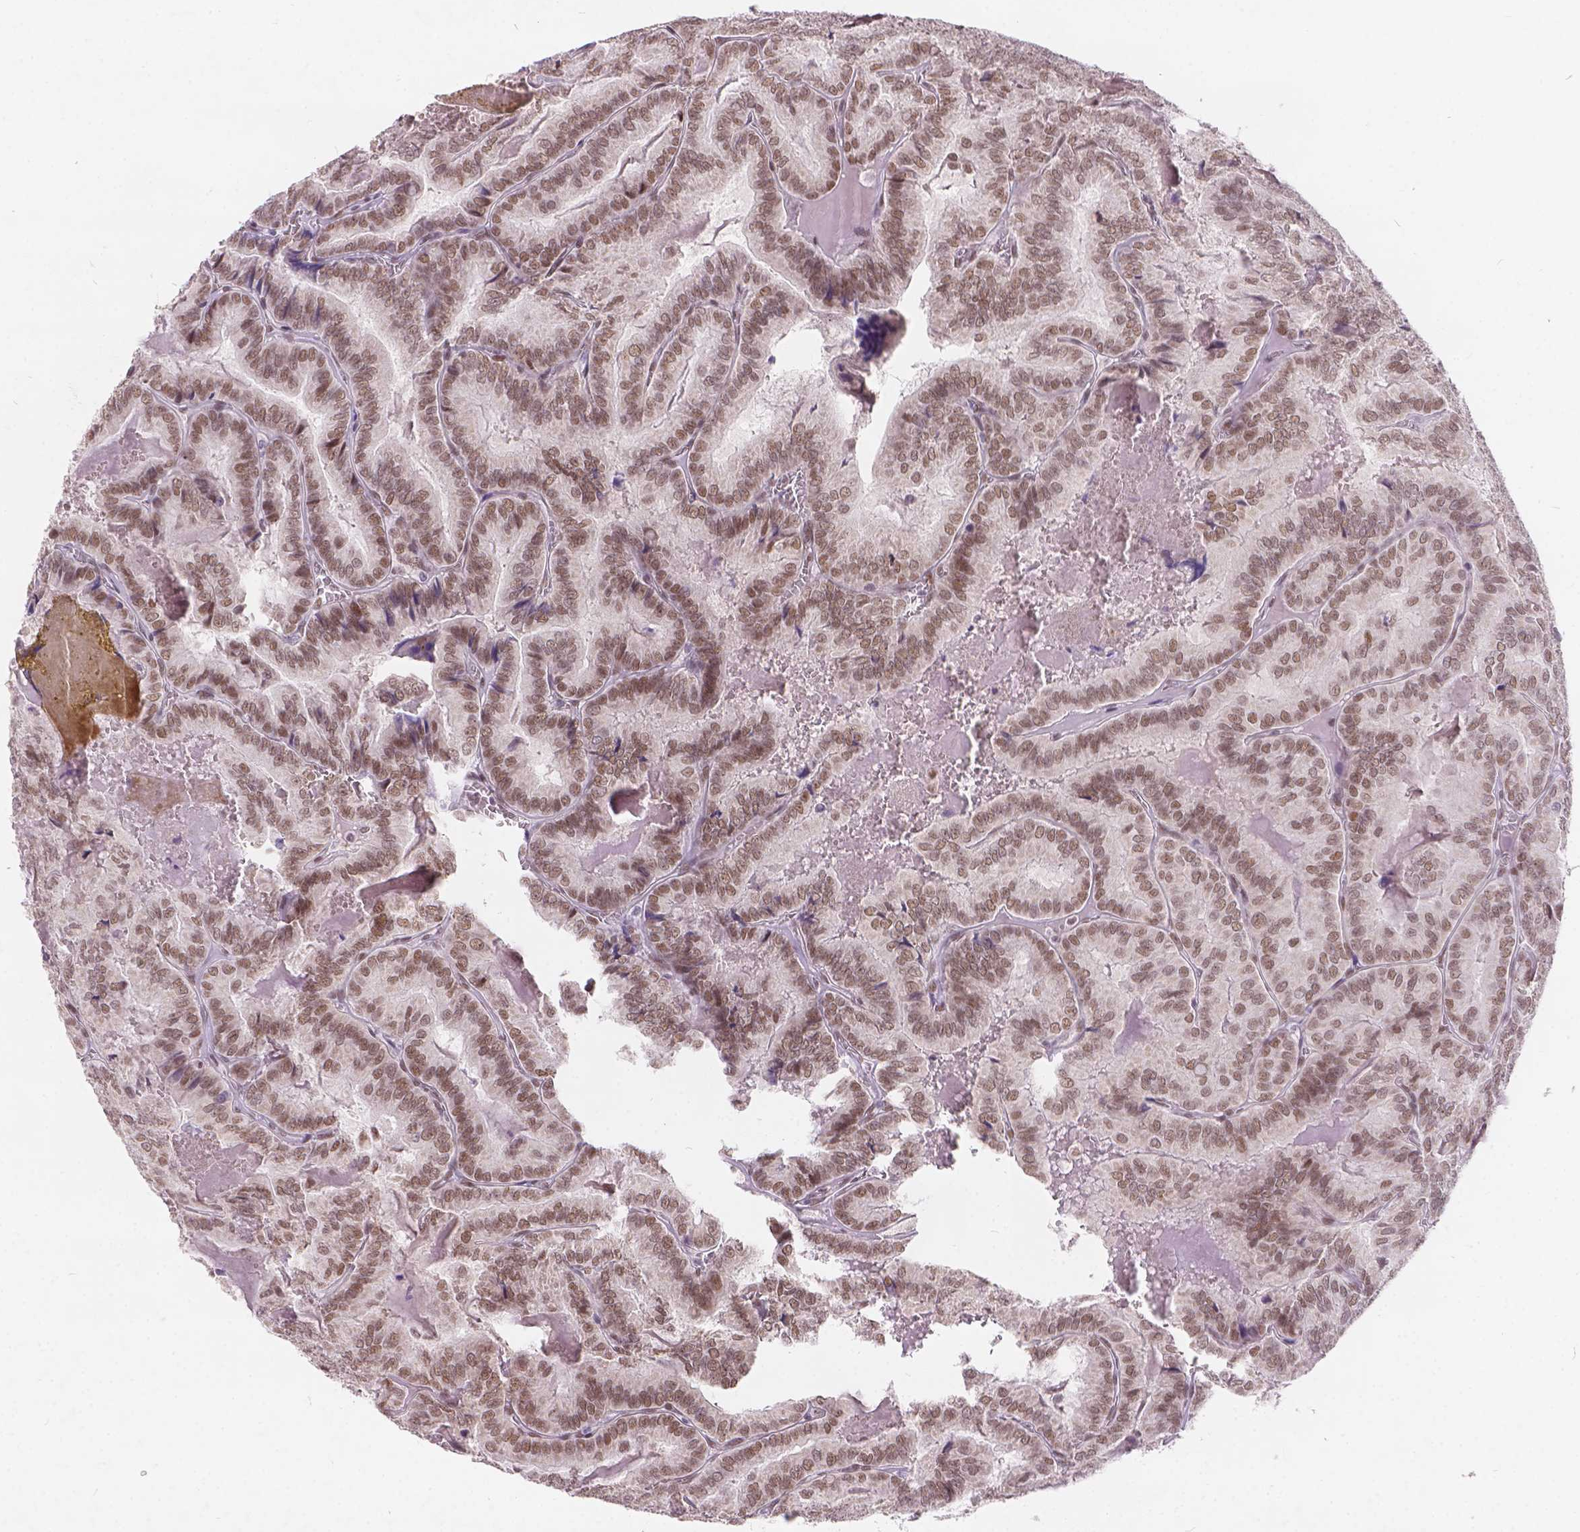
{"staining": {"intensity": "weak", "quantity": ">75%", "location": "nuclear"}, "tissue": "thyroid cancer", "cell_type": "Tumor cells", "image_type": "cancer", "snomed": [{"axis": "morphology", "description": "Papillary adenocarcinoma, NOS"}, {"axis": "topography", "description": "Thyroid gland"}], "caption": "Immunohistochemical staining of thyroid papillary adenocarcinoma shows low levels of weak nuclear staining in about >75% of tumor cells.", "gene": "FAM53A", "patient": {"sex": "female", "age": 75}}